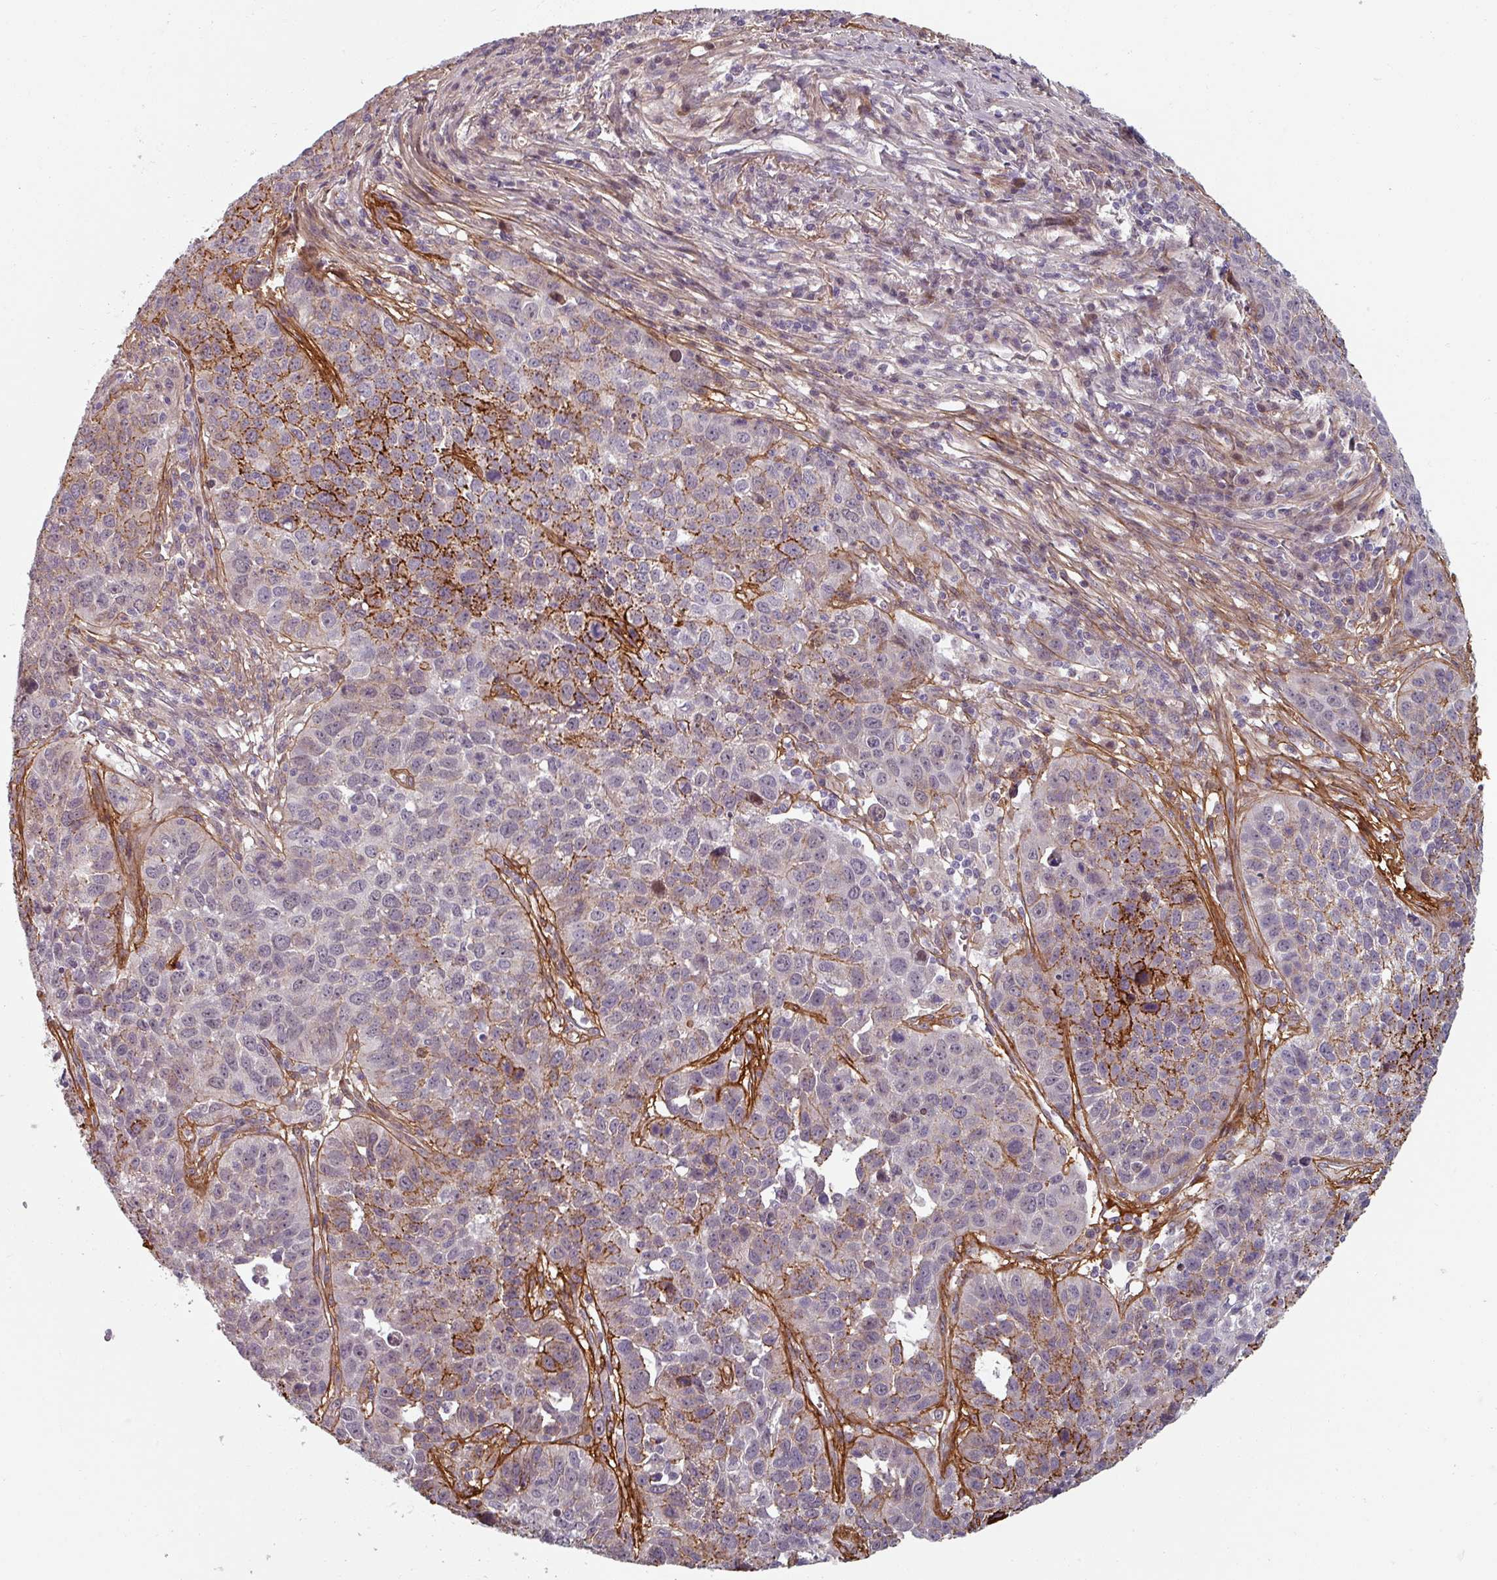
{"staining": {"intensity": "moderate", "quantity": "<25%", "location": "cytoplasmic/membranous"}, "tissue": "lung cancer", "cell_type": "Tumor cells", "image_type": "cancer", "snomed": [{"axis": "morphology", "description": "Squamous cell carcinoma, NOS"}, {"axis": "topography", "description": "Lung"}], "caption": "Immunohistochemical staining of lung cancer (squamous cell carcinoma) reveals moderate cytoplasmic/membranous protein expression in about <25% of tumor cells.", "gene": "CYB5RL", "patient": {"sex": "male", "age": 76}}